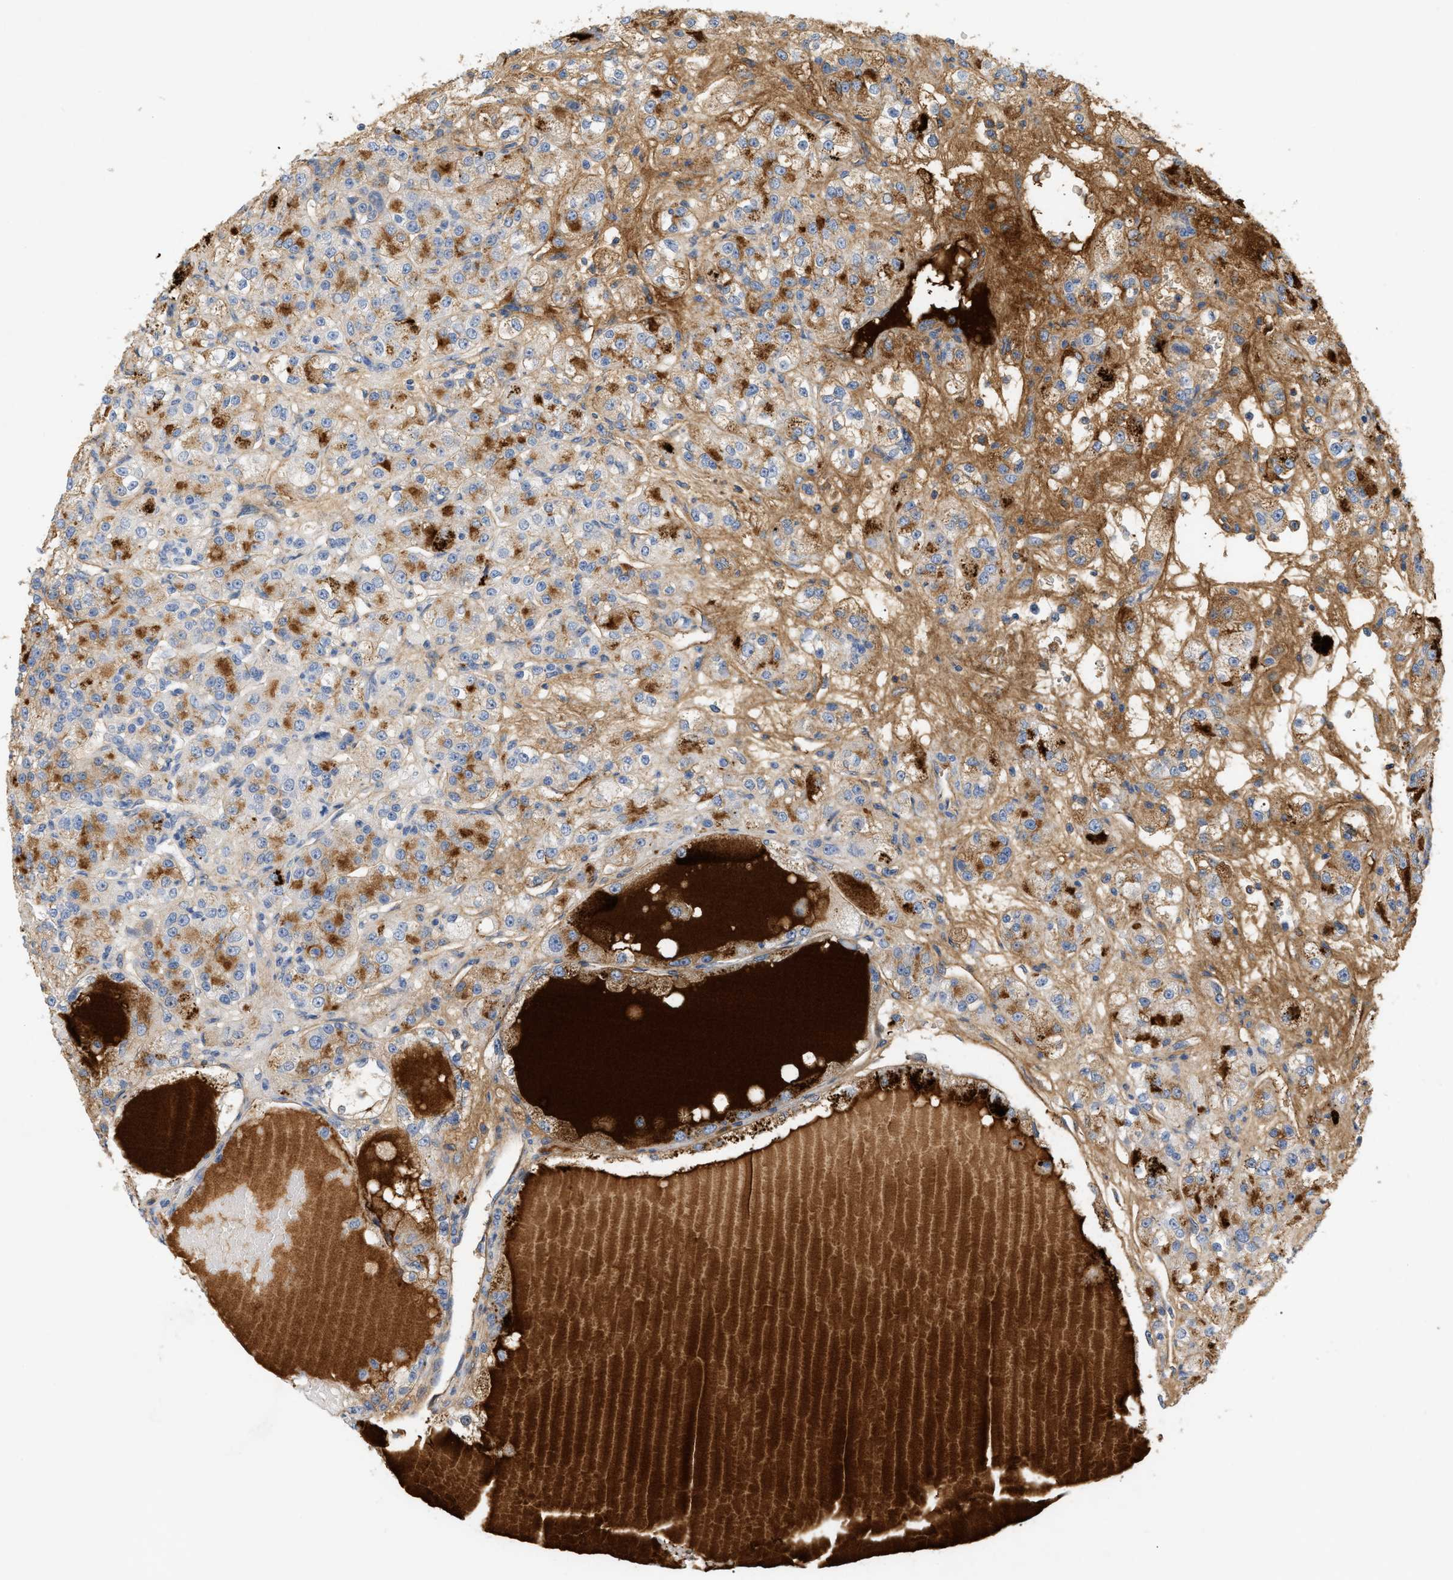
{"staining": {"intensity": "moderate", "quantity": "25%-75%", "location": "cytoplasmic/membranous"}, "tissue": "renal cancer", "cell_type": "Tumor cells", "image_type": "cancer", "snomed": [{"axis": "morphology", "description": "Normal tissue, NOS"}, {"axis": "morphology", "description": "Adenocarcinoma, NOS"}, {"axis": "topography", "description": "Kidney"}], "caption": "Immunohistochemistry (IHC) (DAB) staining of renal cancer (adenocarcinoma) reveals moderate cytoplasmic/membranous protein positivity in approximately 25%-75% of tumor cells.", "gene": "CFH", "patient": {"sex": "male", "age": 61}}